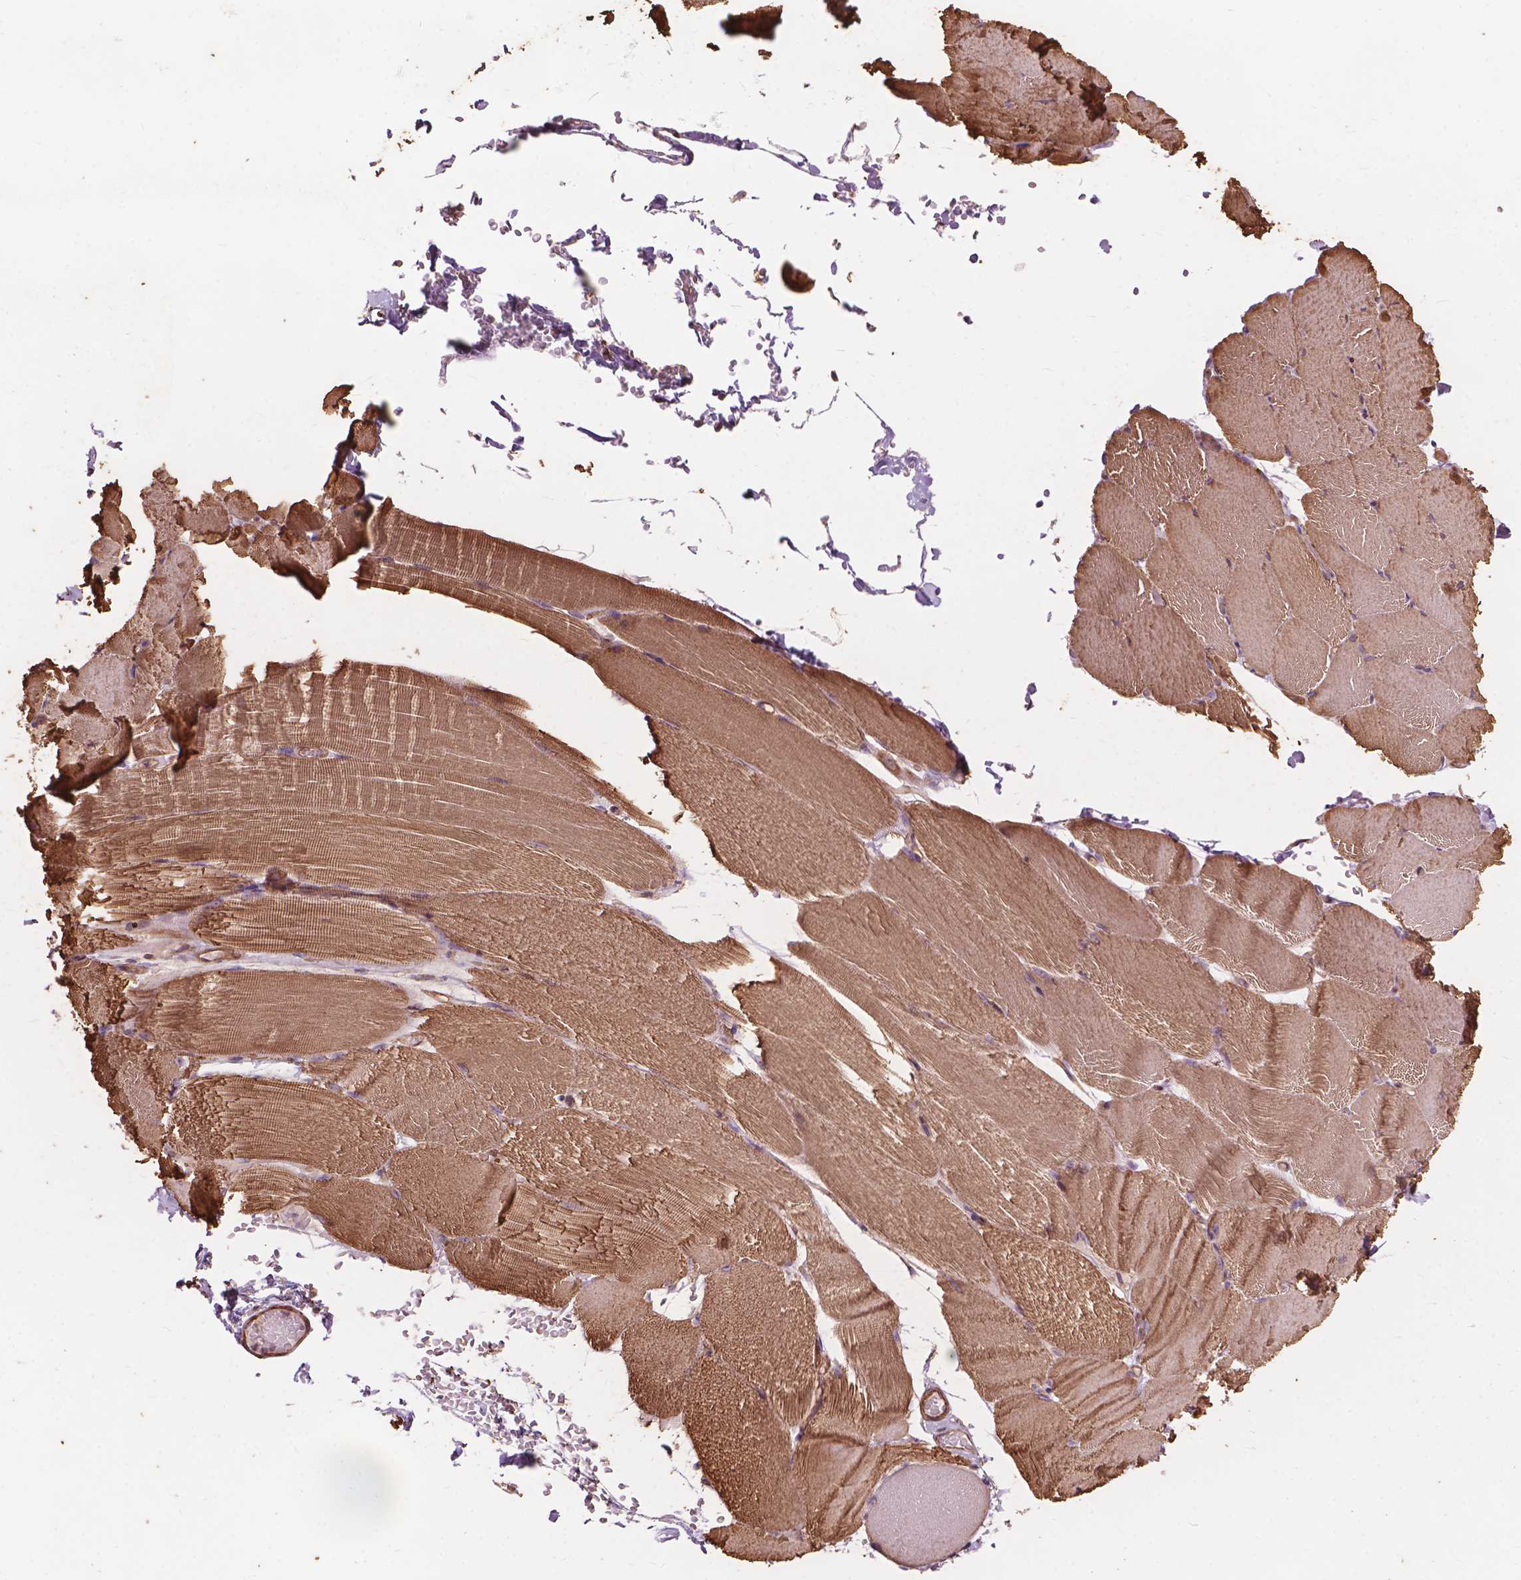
{"staining": {"intensity": "moderate", "quantity": "25%-75%", "location": "cytoplasmic/membranous"}, "tissue": "skeletal muscle", "cell_type": "Myocytes", "image_type": "normal", "snomed": [{"axis": "morphology", "description": "Normal tissue, NOS"}, {"axis": "topography", "description": "Skeletal muscle"}], "caption": "DAB immunohistochemical staining of unremarkable human skeletal muscle exhibits moderate cytoplasmic/membranous protein positivity in about 25%-75% of myocytes.", "gene": "FNIP1", "patient": {"sex": "female", "age": 37}}